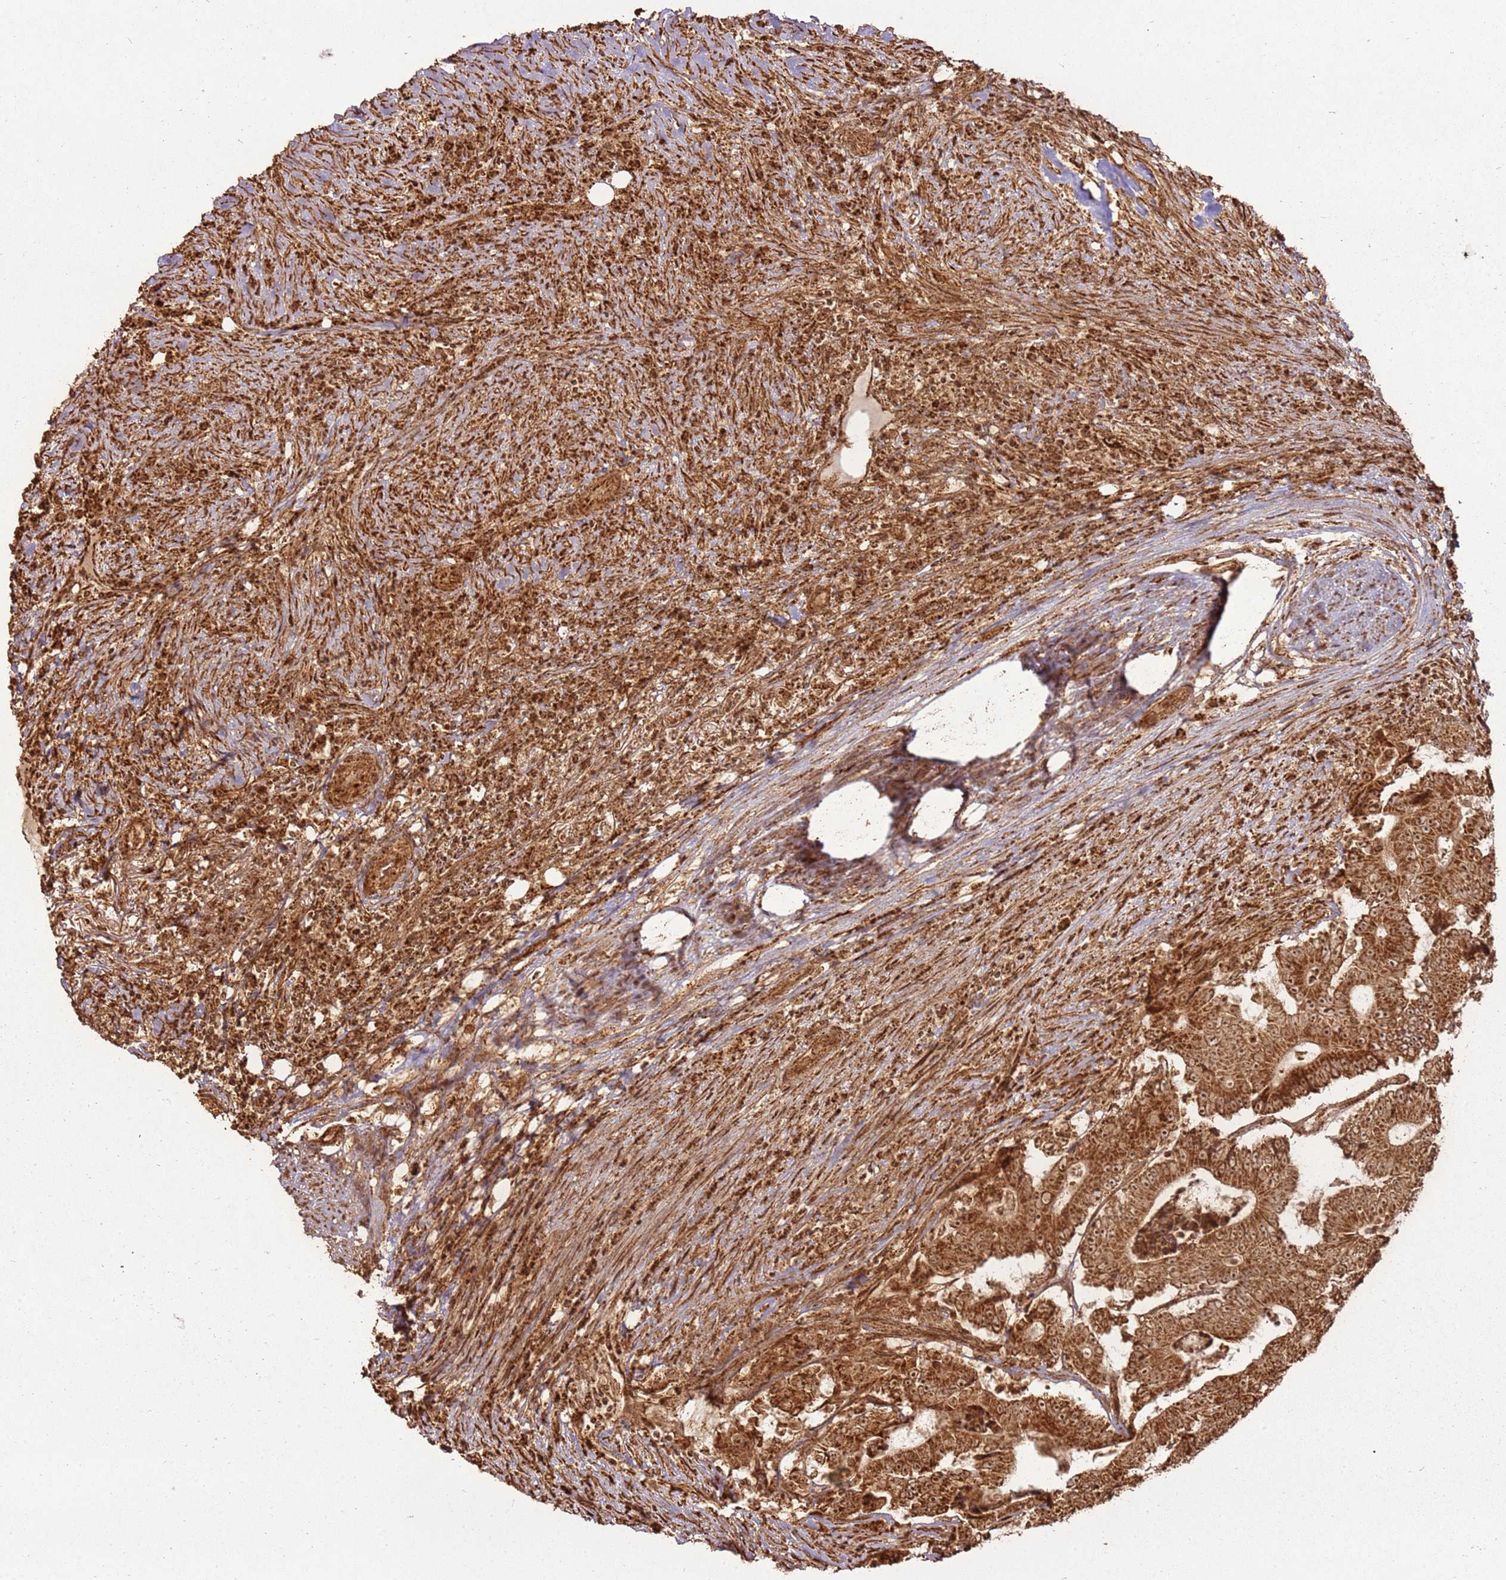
{"staining": {"intensity": "moderate", "quantity": ">75%", "location": "cytoplasmic/membranous,nuclear"}, "tissue": "colorectal cancer", "cell_type": "Tumor cells", "image_type": "cancer", "snomed": [{"axis": "morphology", "description": "Adenocarcinoma, NOS"}, {"axis": "topography", "description": "Colon"}], "caption": "IHC of human colorectal cancer displays medium levels of moderate cytoplasmic/membranous and nuclear expression in approximately >75% of tumor cells.", "gene": "MRPS6", "patient": {"sex": "male", "age": 83}}